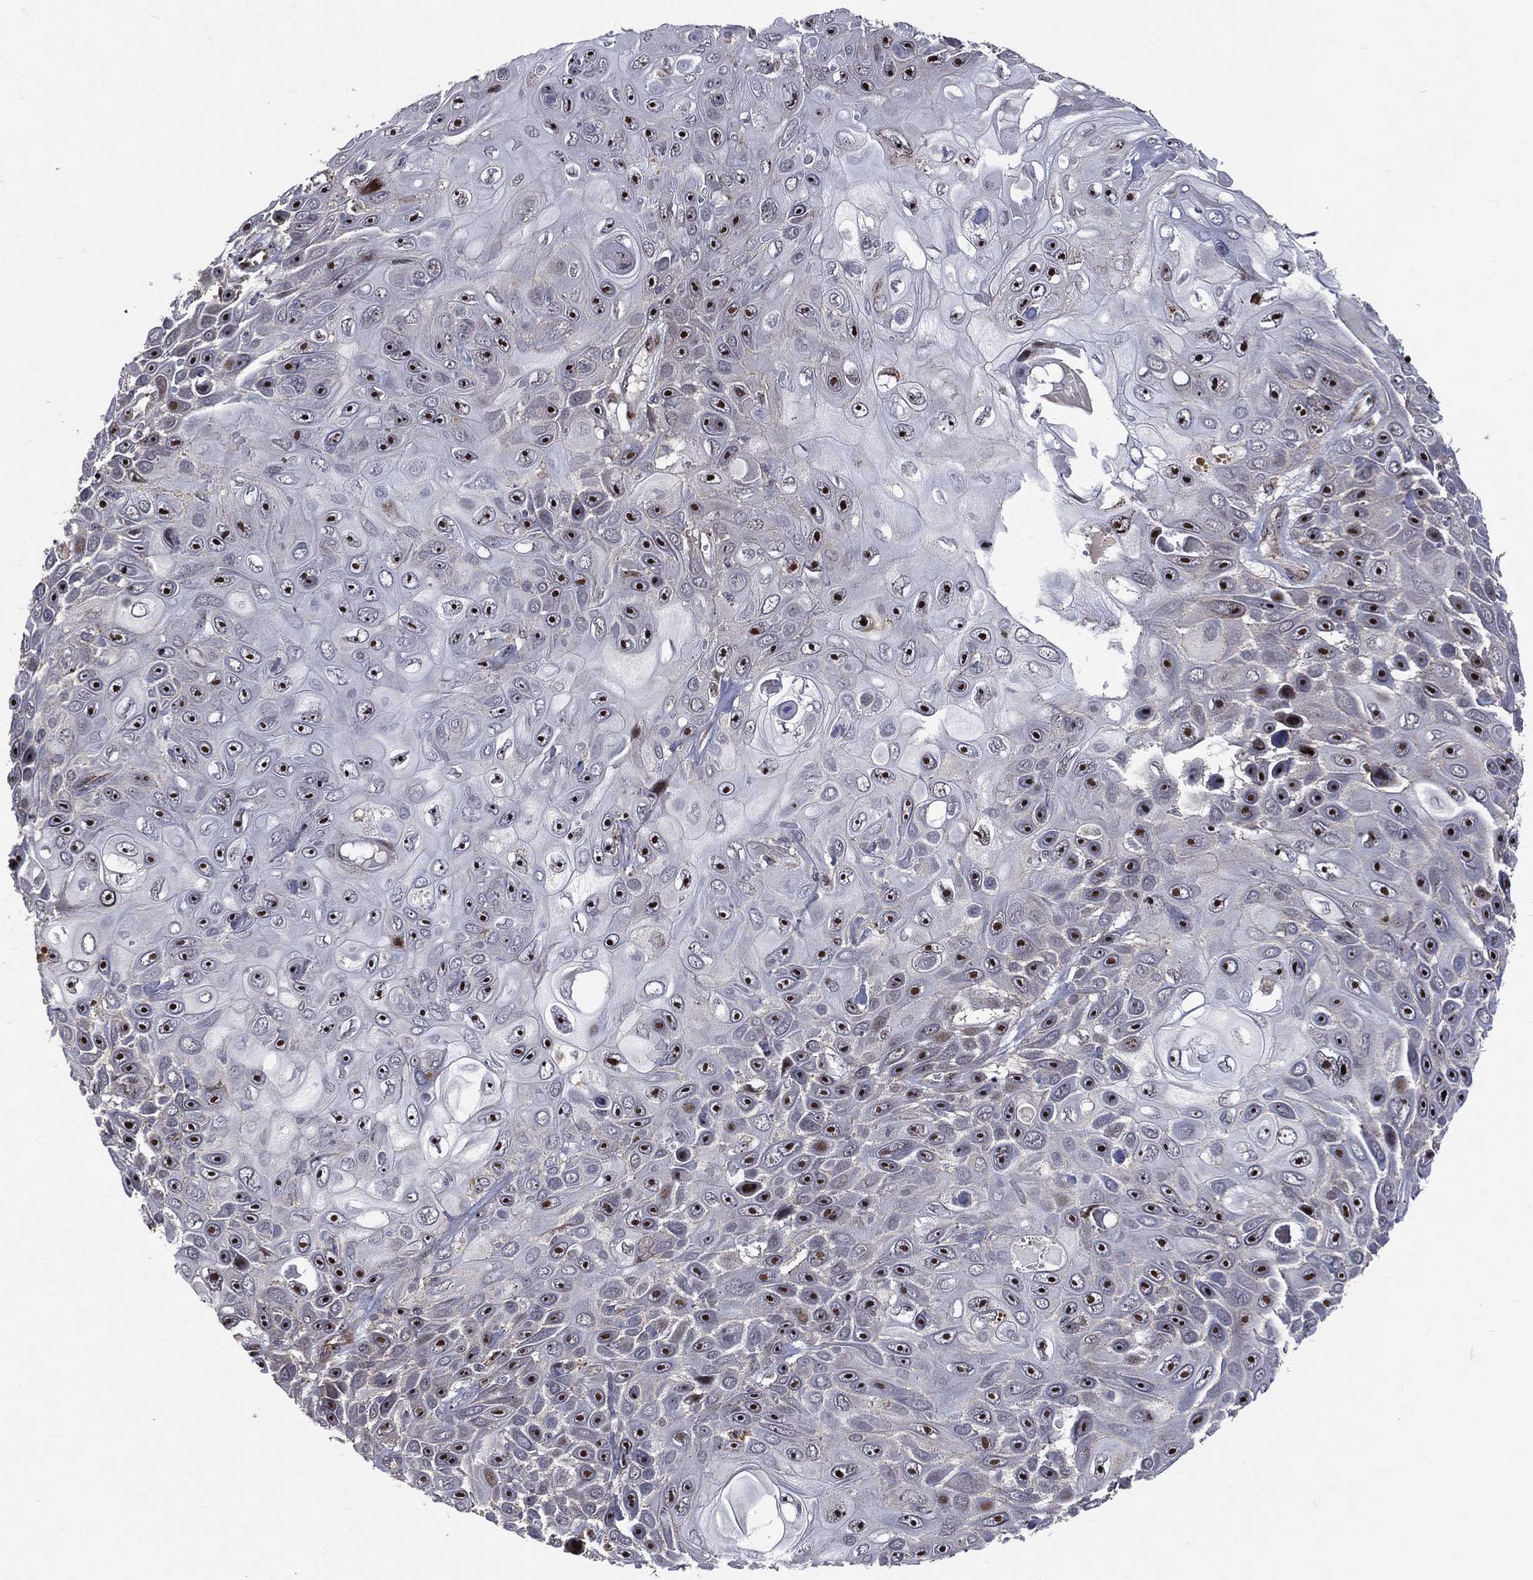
{"staining": {"intensity": "strong", "quantity": ">75%", "location": "nuclear"}, "tissue": "skin cancer", "cell_type": "Tumor cells", "image_type": "cancer", "snomed": [{"axis": "morphology", "description": "Squamous cell carcinoma, NOS"}, {"axis": "topography", "description": "Skin"}], "caption": "Squamous cell carcinoma (skin) stained for a protein (brown) shows strong nuclear positive staining in approximately >75% of tumor cells.", "gene": "VHL", "patient": {"sex": "male", "age": 82}}